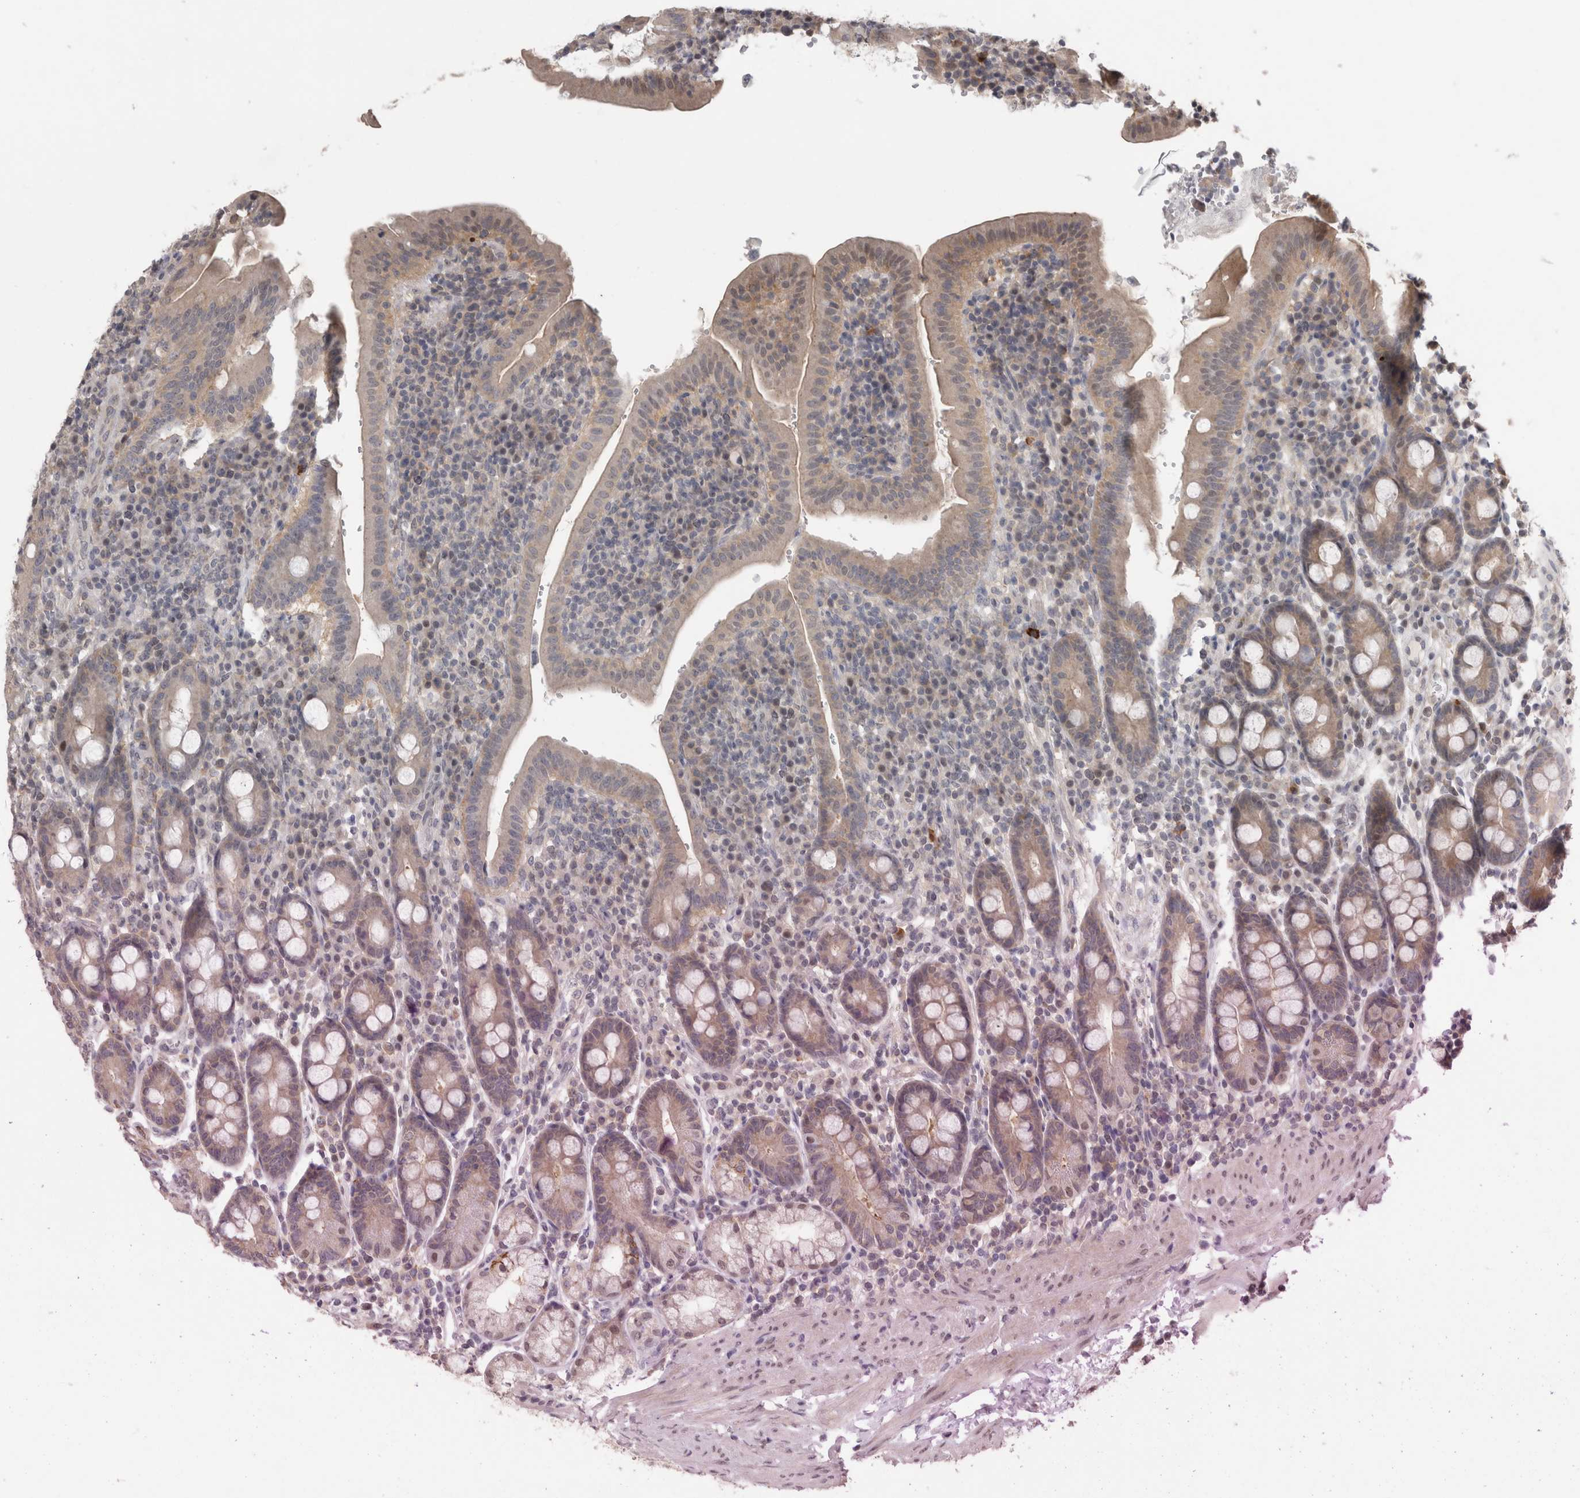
{"staining": {"intensity": "moderate", "quantity": "25%-75%", "location": "cytoplasmic/membranous"}, "tissue": "duodenum", "cell_type": "Glandular cells", "image_type": "normal", "snomed": [{"axis": "morphology", "description": "Normal tissue, NOS"}, {"axis": "morphology", "description": "Adenocarcinoma, NOS"}, {"axis": "topography", "description": "Pancreas"}, {"axis": "topography", "description": "Duodenum"}], "caption": "The photomicrograph displays a brown stain indicating the presence of a protein in the cytoplasmic/membranous of glandular cells in duodenum.", "gene": "PIGP", "patient": {"sex": "male", "age": 50}}